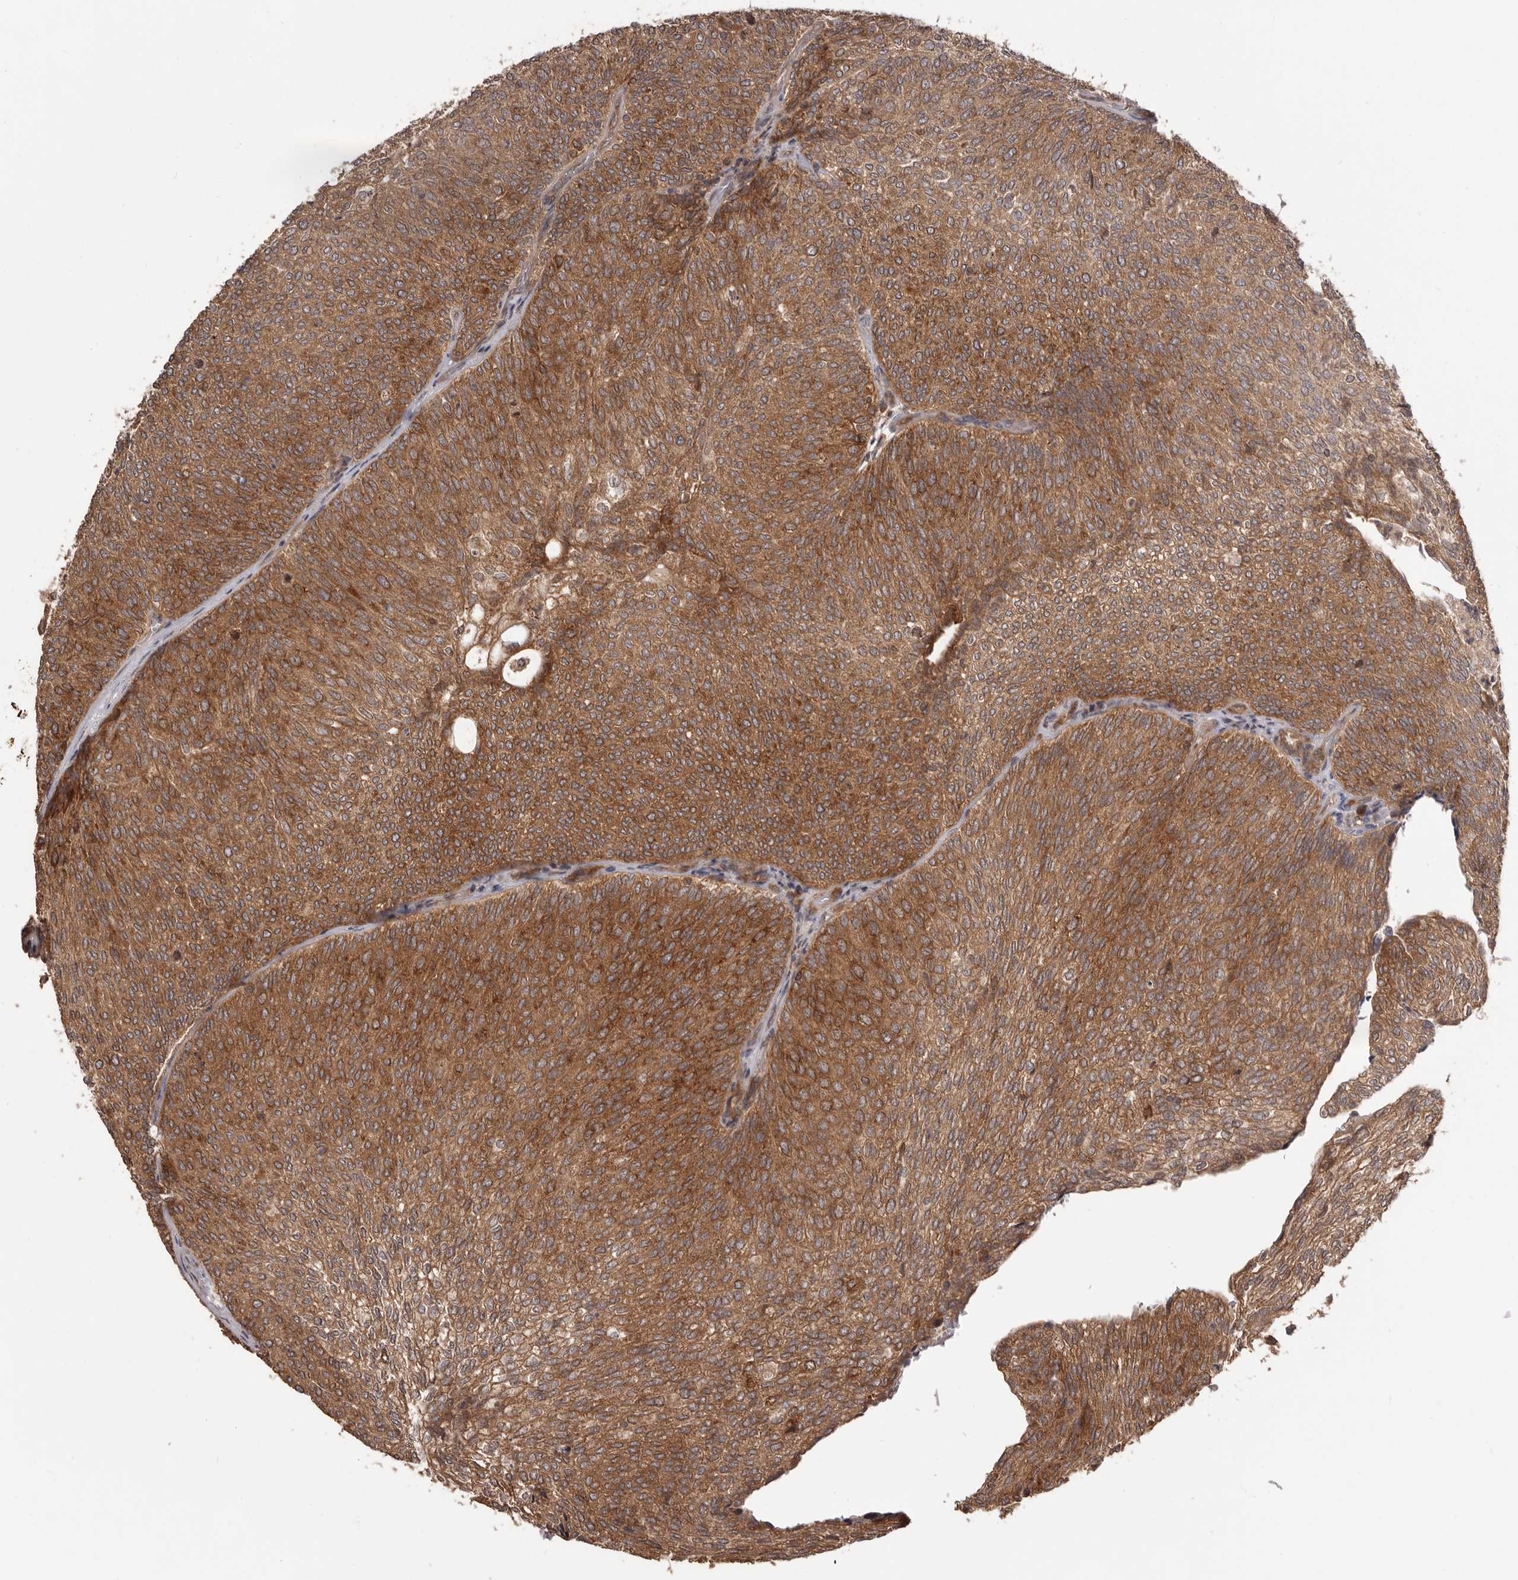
{"staining": {"intensity": "strong", "quantity": ">75%", "location": "cytoplasmic/membranous"}, "tissue": "urothelial cancer", "cell_type": "Tumor cells", "image_type": "cancer", "snomed": [{"axis": "morphology", "description": "Urothelial carcinoma, Low grade"}, {"axis": "topography", "description": "Urinary bladder"}], "caption": "Immunohistochemistry histopathology image of neoplastic tissue: low-grade urothelial carcinoma stained using IHC reveals high levels of strong protein expression localized specifically in the cytoplasmic/membranous of tumor cells, appearing as a cytoplasmic/membranous brown color.", "gene": "HBS1L", "patient": {"sex": "female", "age": 79}}